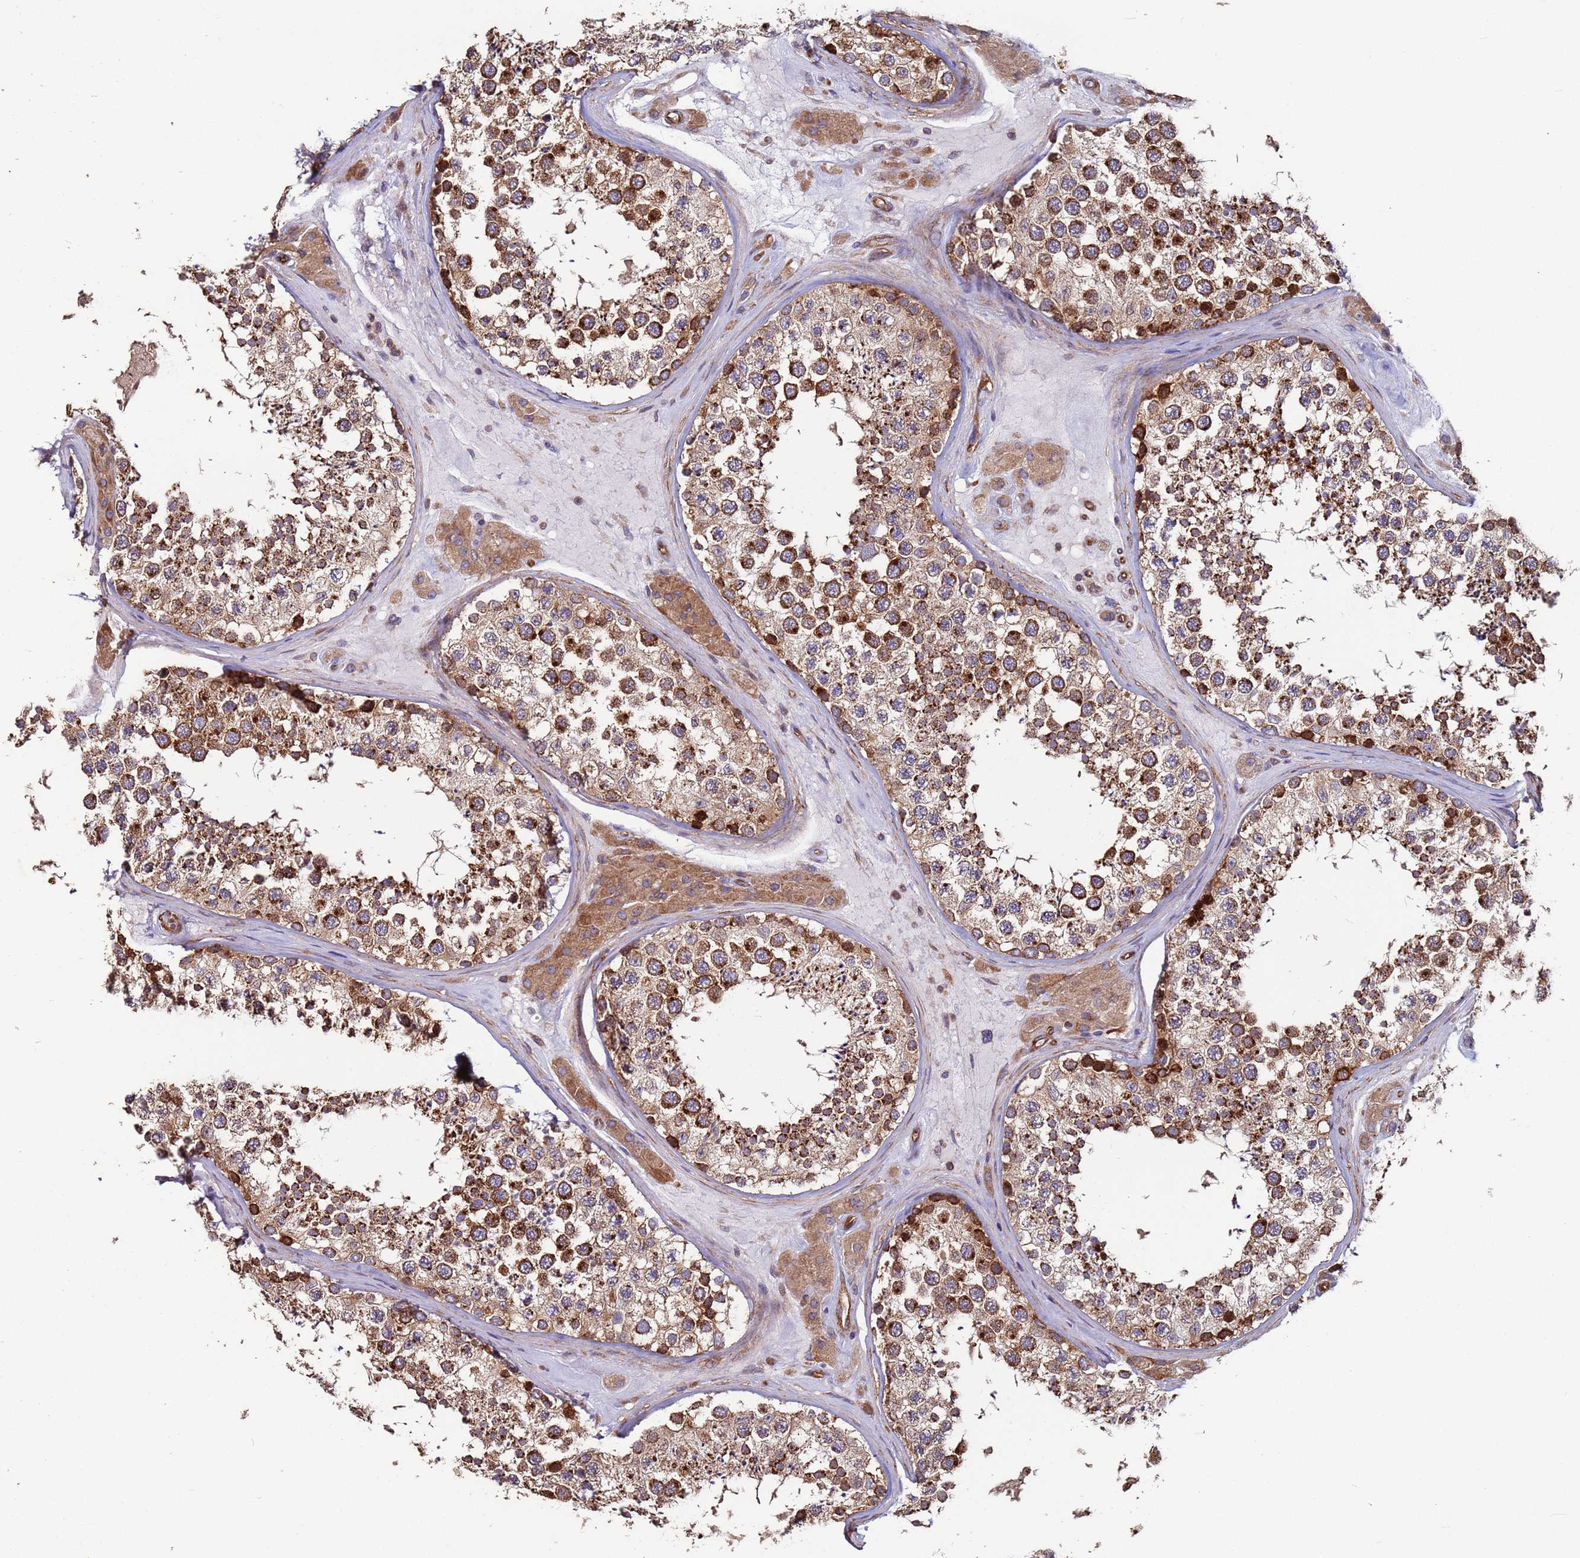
{"staining": {"intensity": "strong", "quantity": ">75%", "location": "cytoplasmic/membranous"}, "tissue": "testis", "cell_type": "Cells in seminiferous ducts", "image_type": "normal", "snomed": [{"axis": "morphology", "description": "Normal tissue, NOS"}, {"axis": "topography", "description": "Testis"}], "caption": "DAB (3,3'-diaminobenzidine) immunohistochemical staining of normal testis demonstrates strong cytoplasmic/membranous protein positivity in approximately >75% of cells in seminiferous ducts.", "gene": "ZBTB39", "patient": {"sex": "male", "age": 46}}